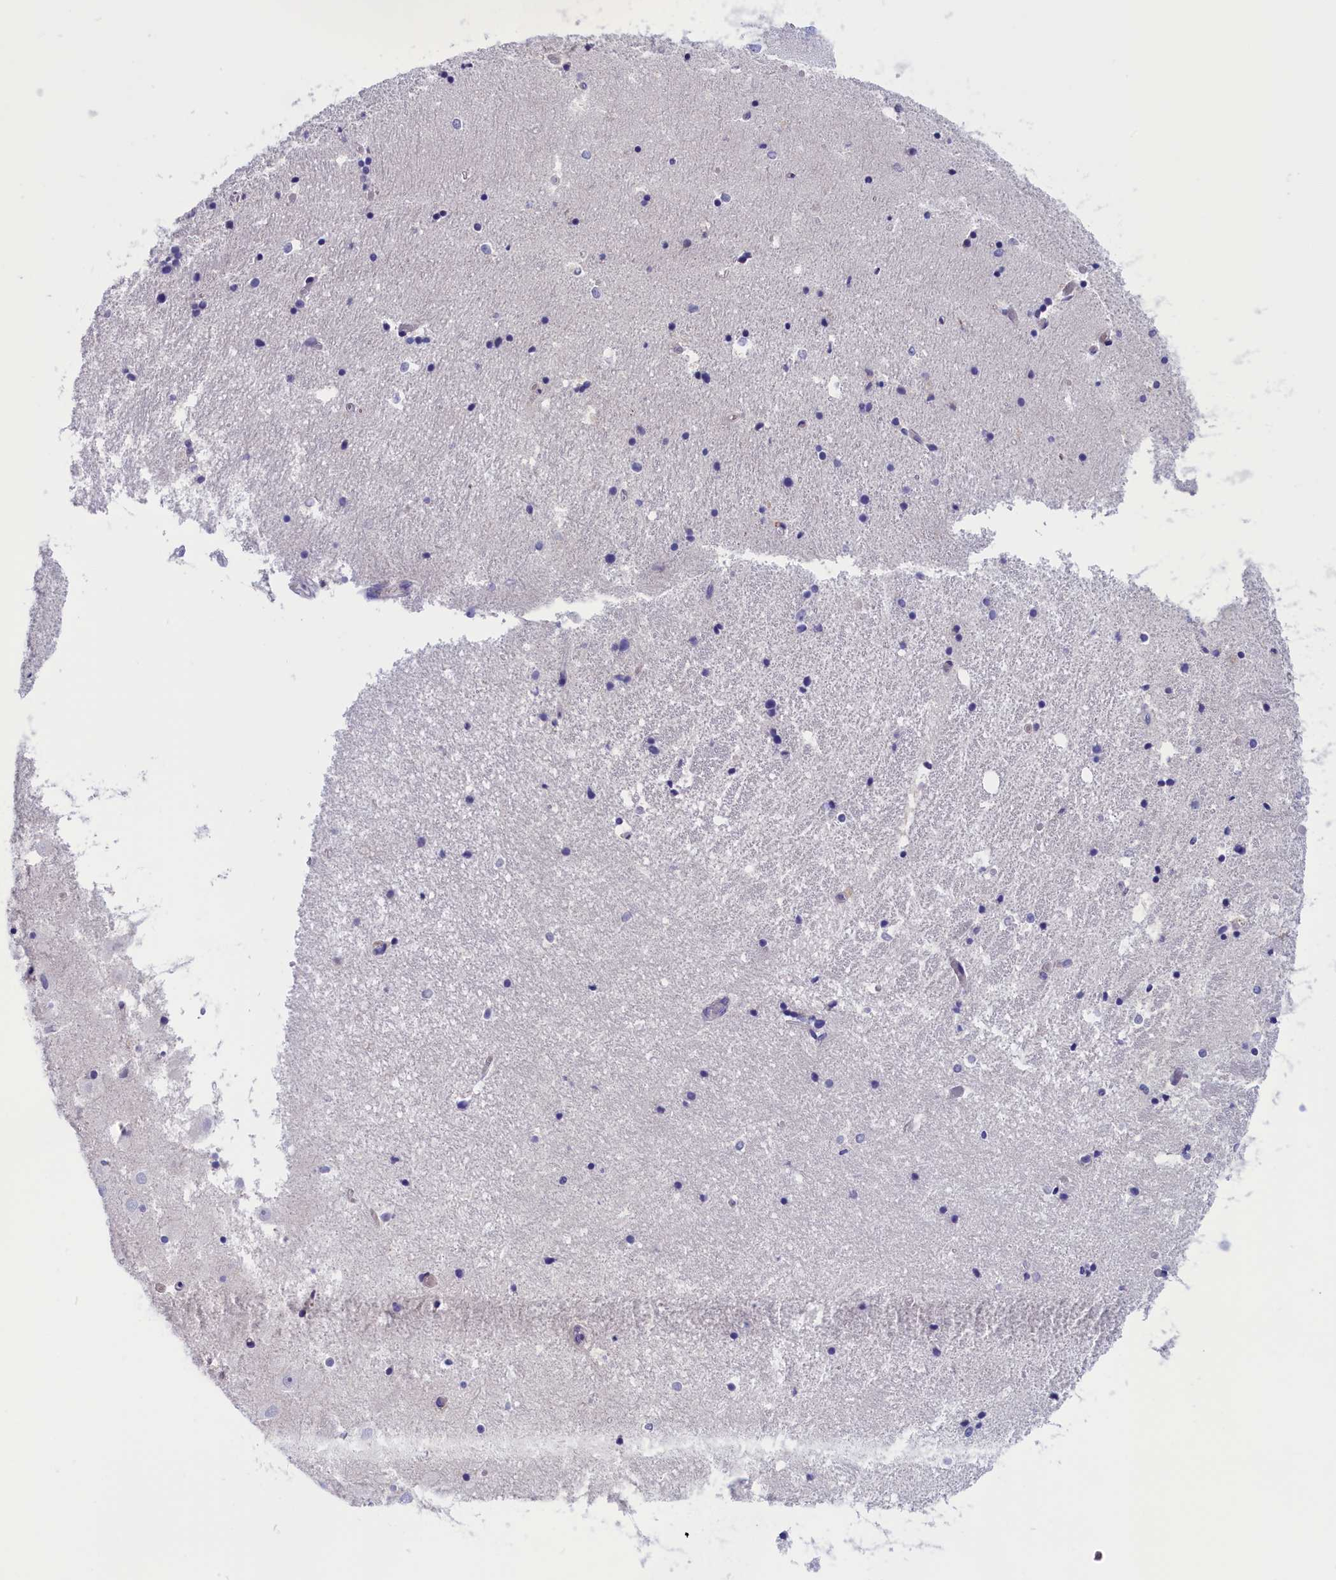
{"staining": {"intensity": "negative", "quantity": "none", "location": "none"}, "tissue": "hippocampus", "cell_type": "Glial cells", "image_type": "normal", "snomed": [{"axis": "morphology", "description": "Normal tissue, NOS"}, {"axis": "topography", "description": "Hippocampus"}], "caption": "IHC image of benign hippocampus: hippocampus stained with DAB displays no significant protein positivity in glial cells. The staining was performed using DAB (3,3'-diaminobenzidine) to visualize the protein expression in brown, while the nuclei were stained in blue with hematoxylin (Magnification: 20x).", "gene": "VPS35L", "patient": {"sex": "female", "age": 52}}